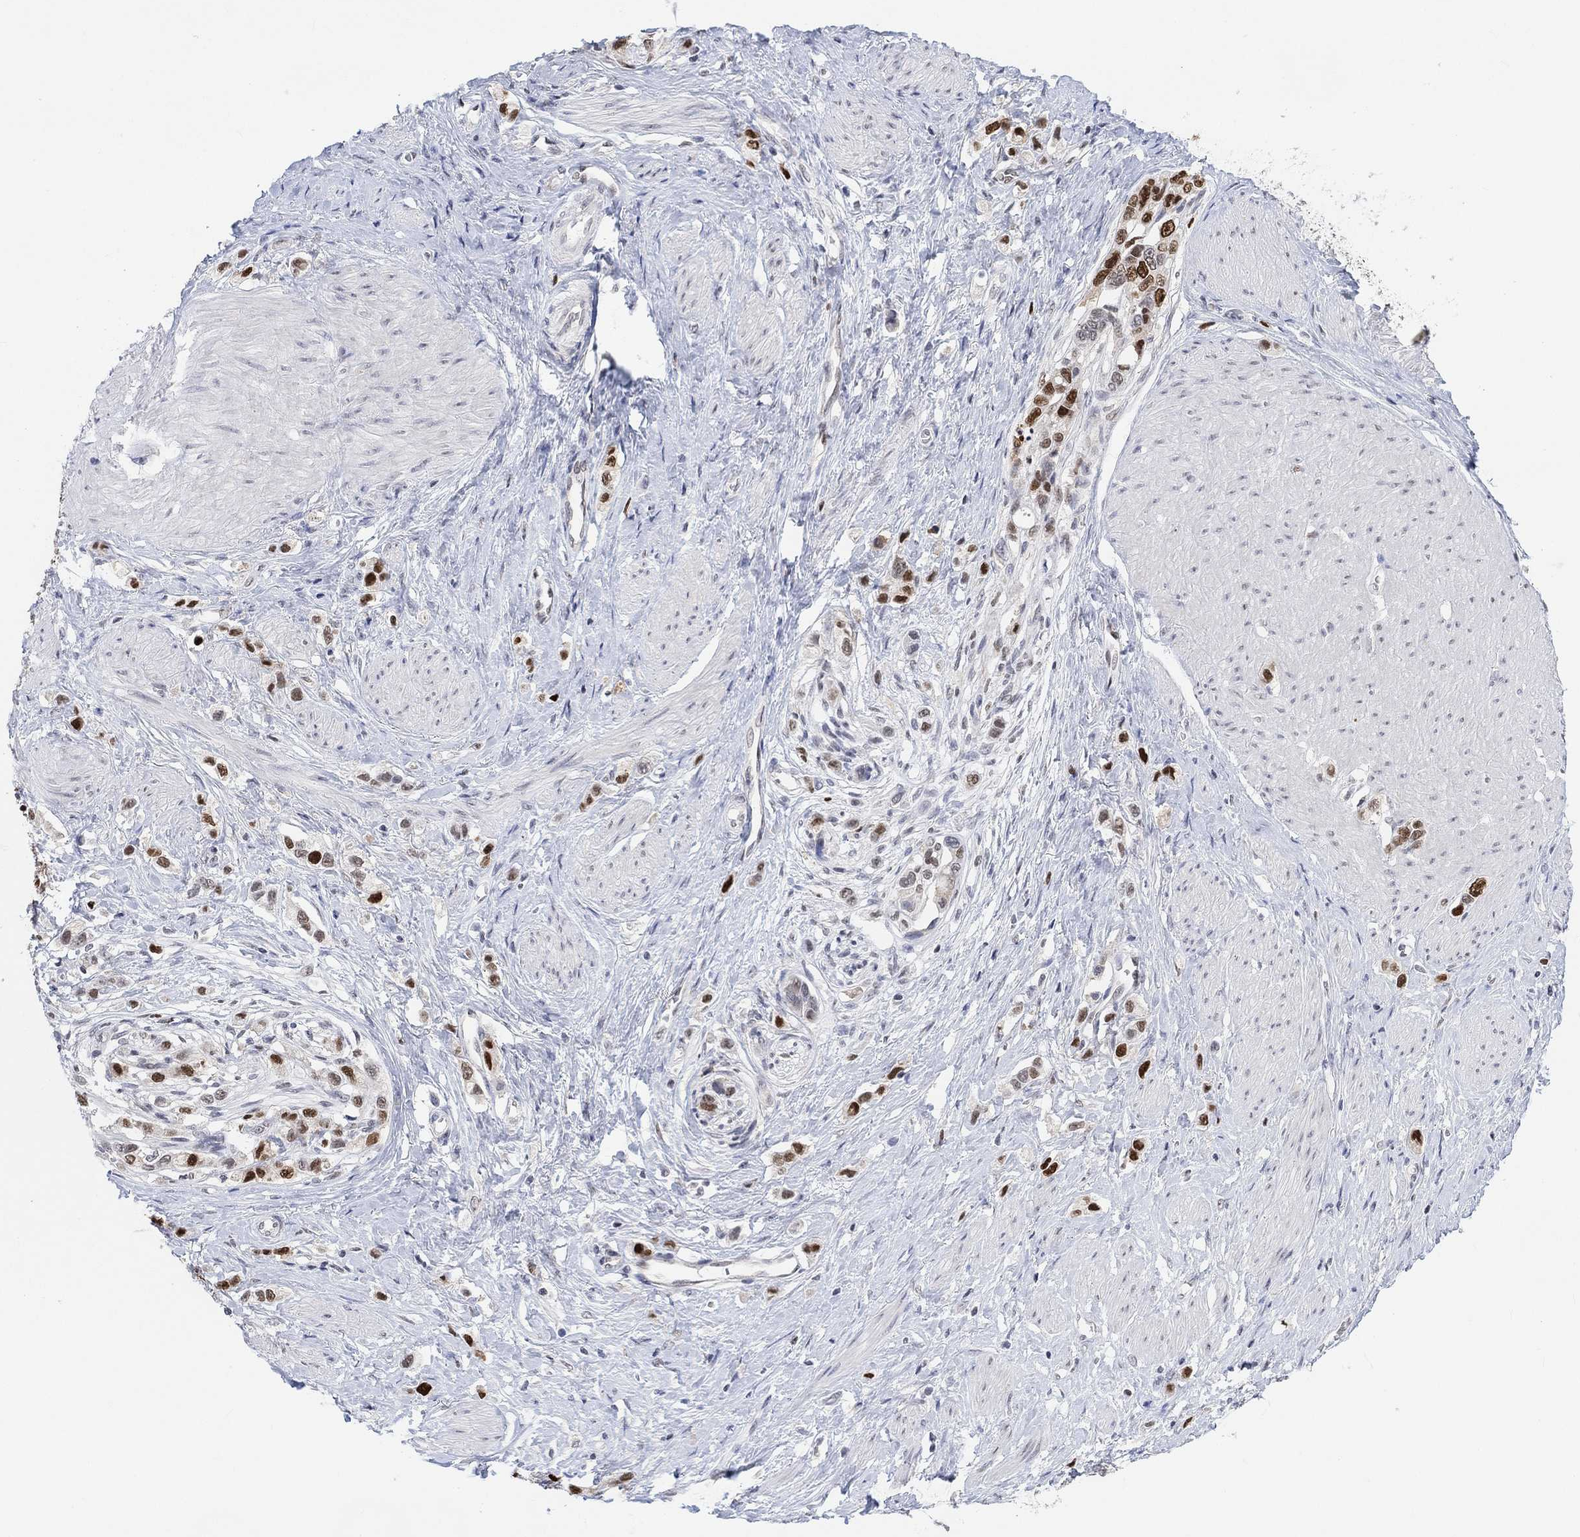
{"staining": {"intensity": "strong", "quantity": ">75%", "location": "nuclear"}, "tissue": "stomach cancer", "cell_type": "Tumor cells", "image_type": "cancer", "snomed": [{"axis": "morphology", "description": "Normal tissue, NOS"}, {"axis": "morphology", "description": "Adenocarcinoma, NOS"}, {"axis": "morphology", "description": "Adenocarcinoma, High grade"}, {"axis": "topography", "description": "Stomach, upper"}, {"axis": "topography", "description": "Stomach"}], "caption": "Protein expression analysis of human adenocarcinoma (stomach) reveals strong nuclear staining in approximately >75% of tumor cells.", "gene": "RAD54L2", "patient": {"sex": "female", "age": 65}}